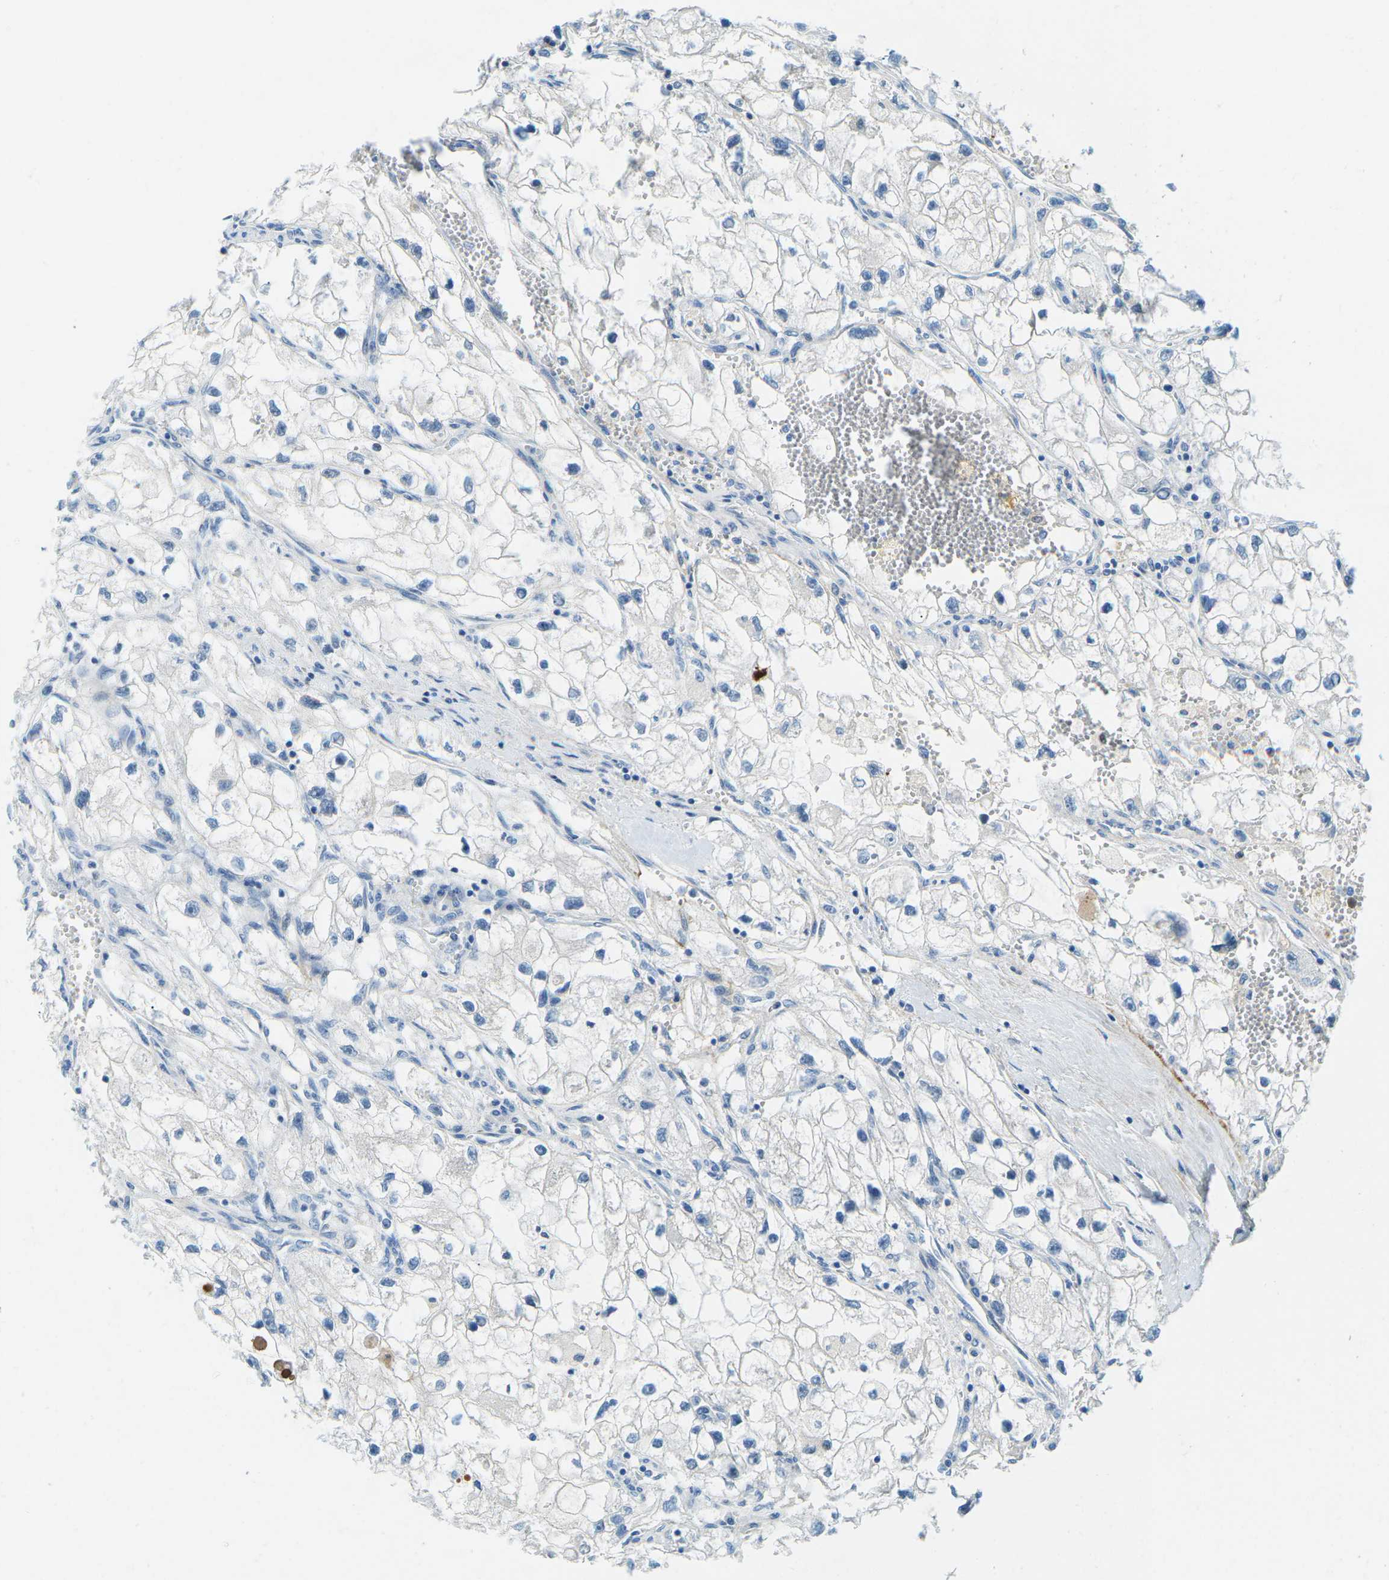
{"staining": {"intensity": "negative", "quantity": "none", "location": "none"}, "tissue": "renal cancer", "cell_type": "Tumor cells", "image_type": "cancer", "snomed": [{"axis": "morphology", "description": "Adenocarcinoma, NOS"}, {"axis": "topography", "description": "Kidney"}], "caption": "Adenocarcinoma (renal) stained for a protein using IHC shows no expression tumor cells.", "gene": "CFB", "patient": {"sex": "female", "age": 70}}